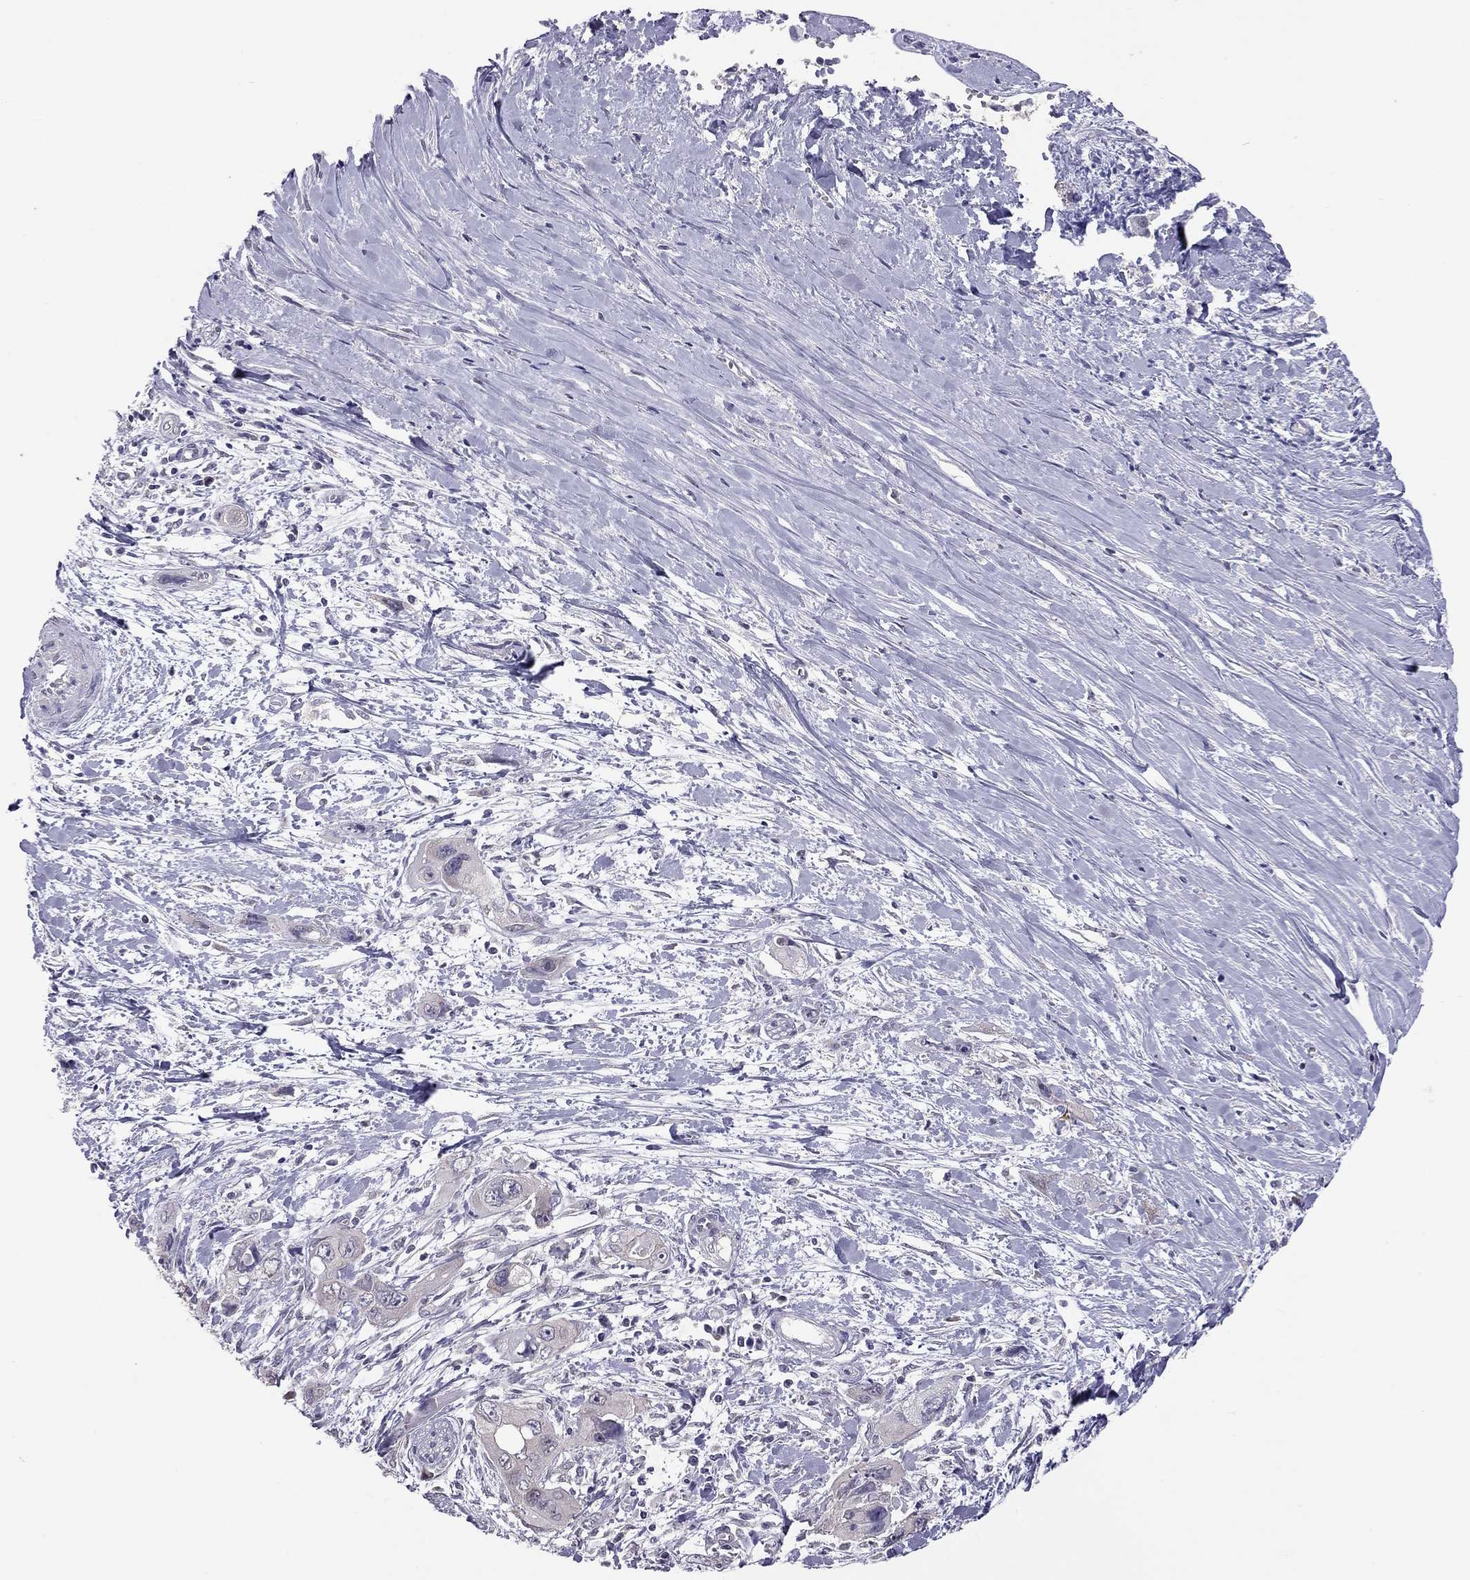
{"staining": {"intensity": "negative", "quantity": "none", "location": "none"}, "tissue": "pancreatic cancer", "cell_type": "Tumor cells", "image_type": "cancer", "snomed": [{"axis": "morphology", "description": "Adenocarcinoma, NOS"}, {"axis": "topography", "description": "Pancreas"}], "caption": "IHC photomicrograph of pancreatic adenocarcinoma stained for a protein (brown), which demonstrates no staining in tumor cells.", "gene": "HSF2BP", "patient": {"sex": "male", "age": 47}}